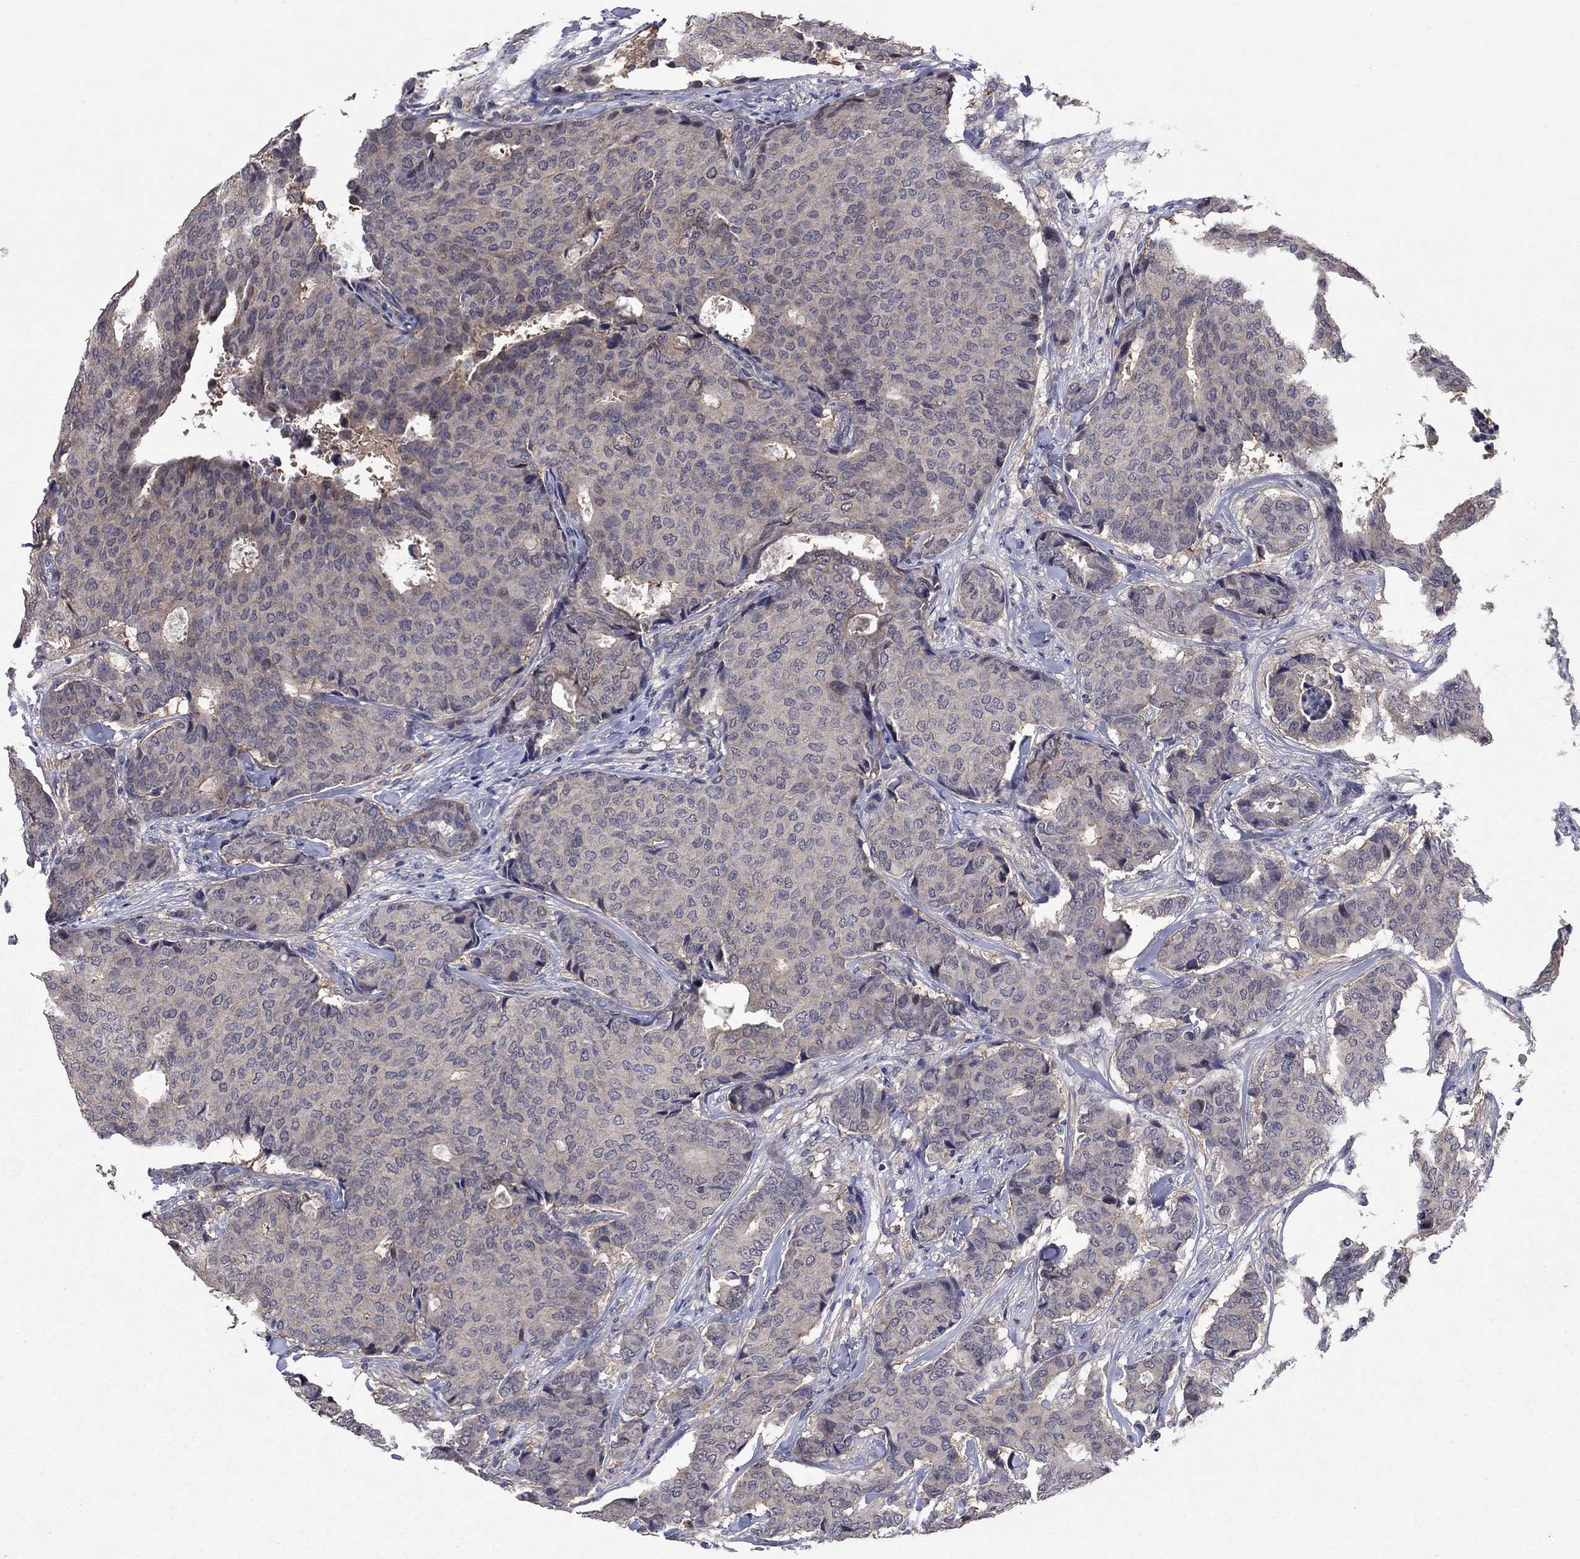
{"staining": {"intensity": "negative", "quantity": "none", "location": "none"}, "tissue": "breast cancer", "cell_type": "Tumor cells", "image_type": "cancer", "snomed": [{"axis": "morphology", "description": "Duct carcinoma"}, {"axis": "topography", "description": "Breast"}], "caption": "High magnification brightfield microscopy of breast cancer stained with DAB (brown) and counterstained with hematoxylin (blue): tumor cells show no significant positivity. (Brightfield microscopy of DAB immunohistochemistry (IHC) at high magnification).", "gene": "MSRB1", "patient": {"sex": "female", "age": 75}}